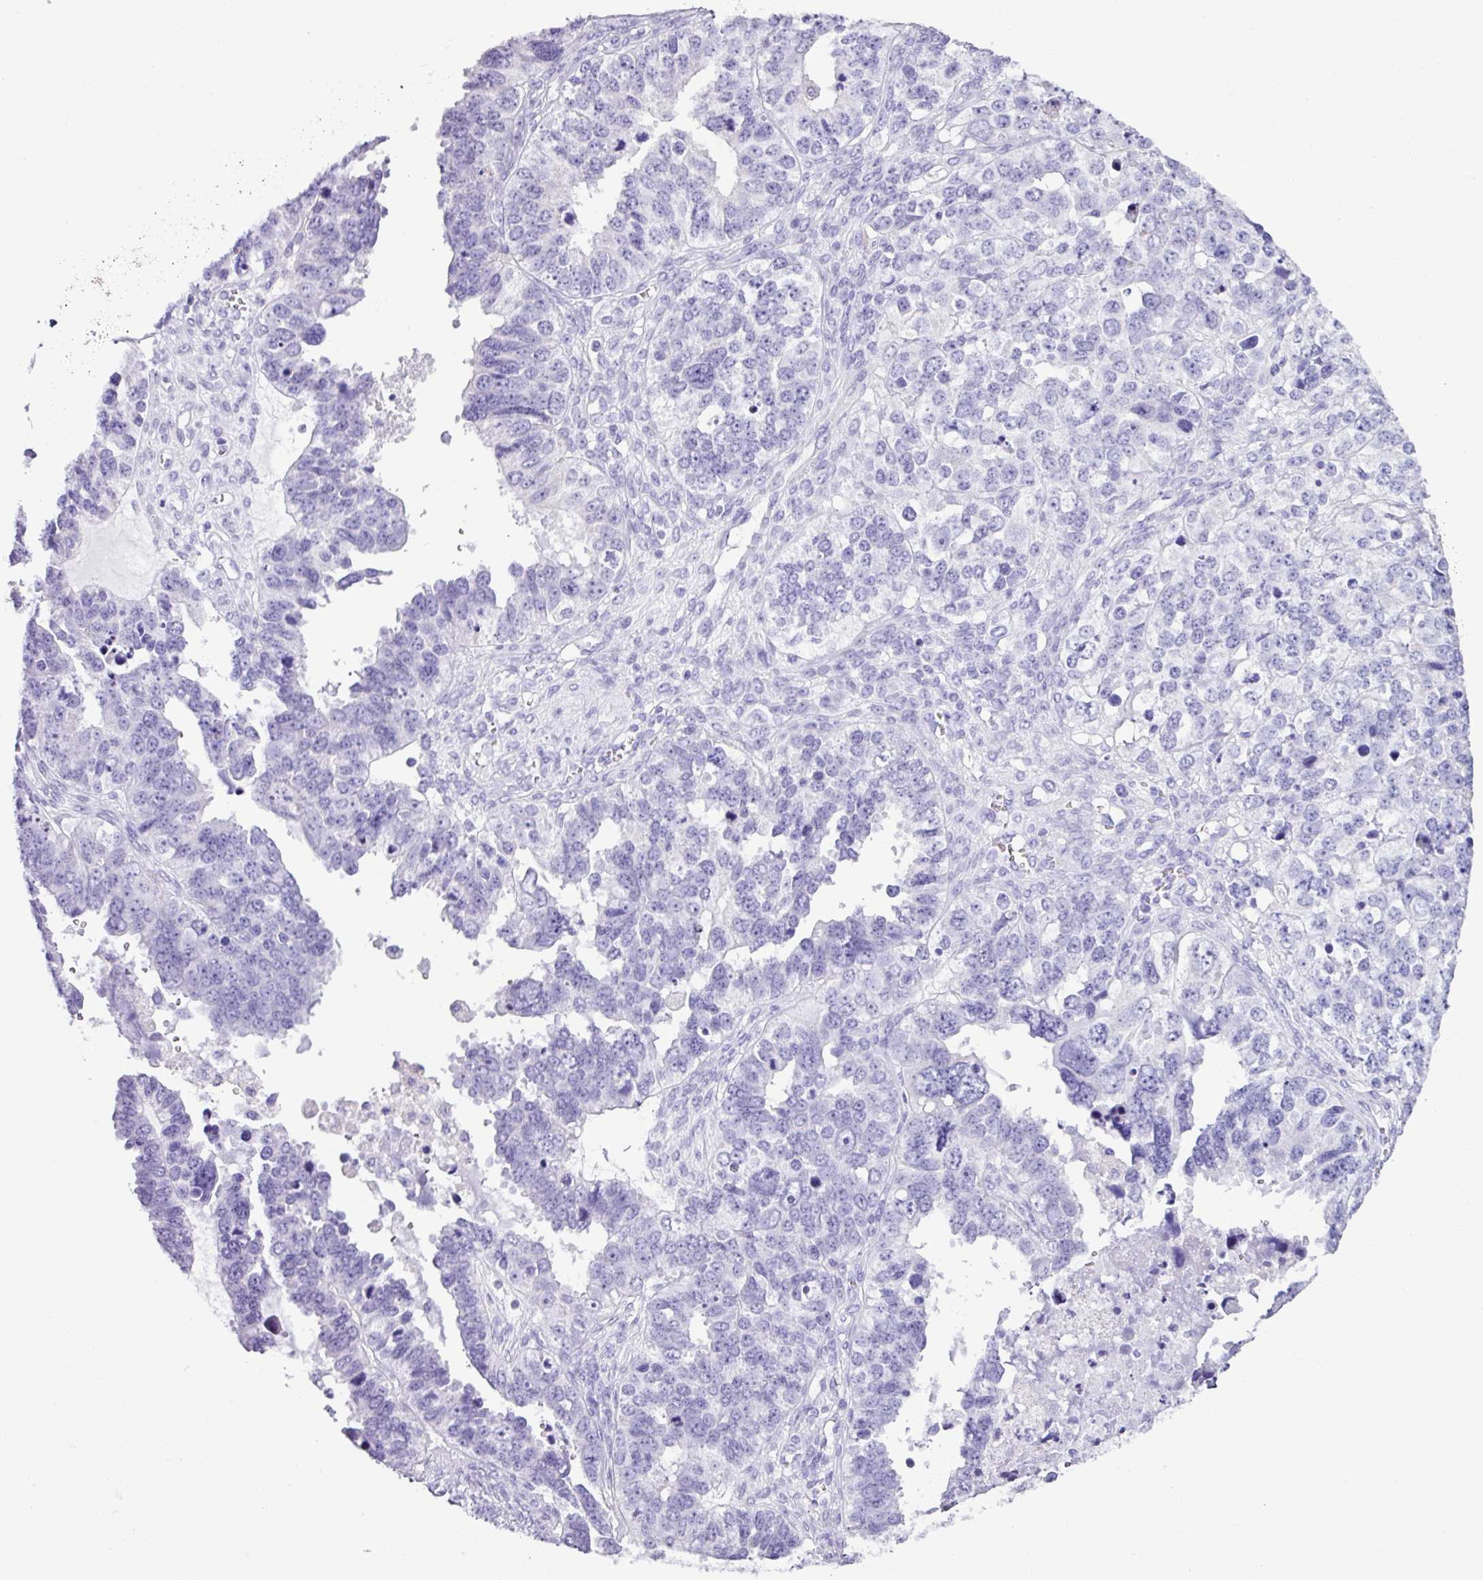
{"staining": {"intensity": "negative", "quantity": "none", "location": "none"}, "tissue": "ovarian cancer", "cell_type": "Tumor cells", "image_type": "cancer", "snomed": [{"axis": "morphology", "description": "Cystadenocarcinoma, serous, NOS"}, {"axis": "topography", "description": "Ovary"}], "caption": "The micrograph shows no significant expression in tumor cells of ovarian cancer (serous cystadenocarcinoma).", "gene": "RGS21", "patient": {"sex": "female", "age": 76}}